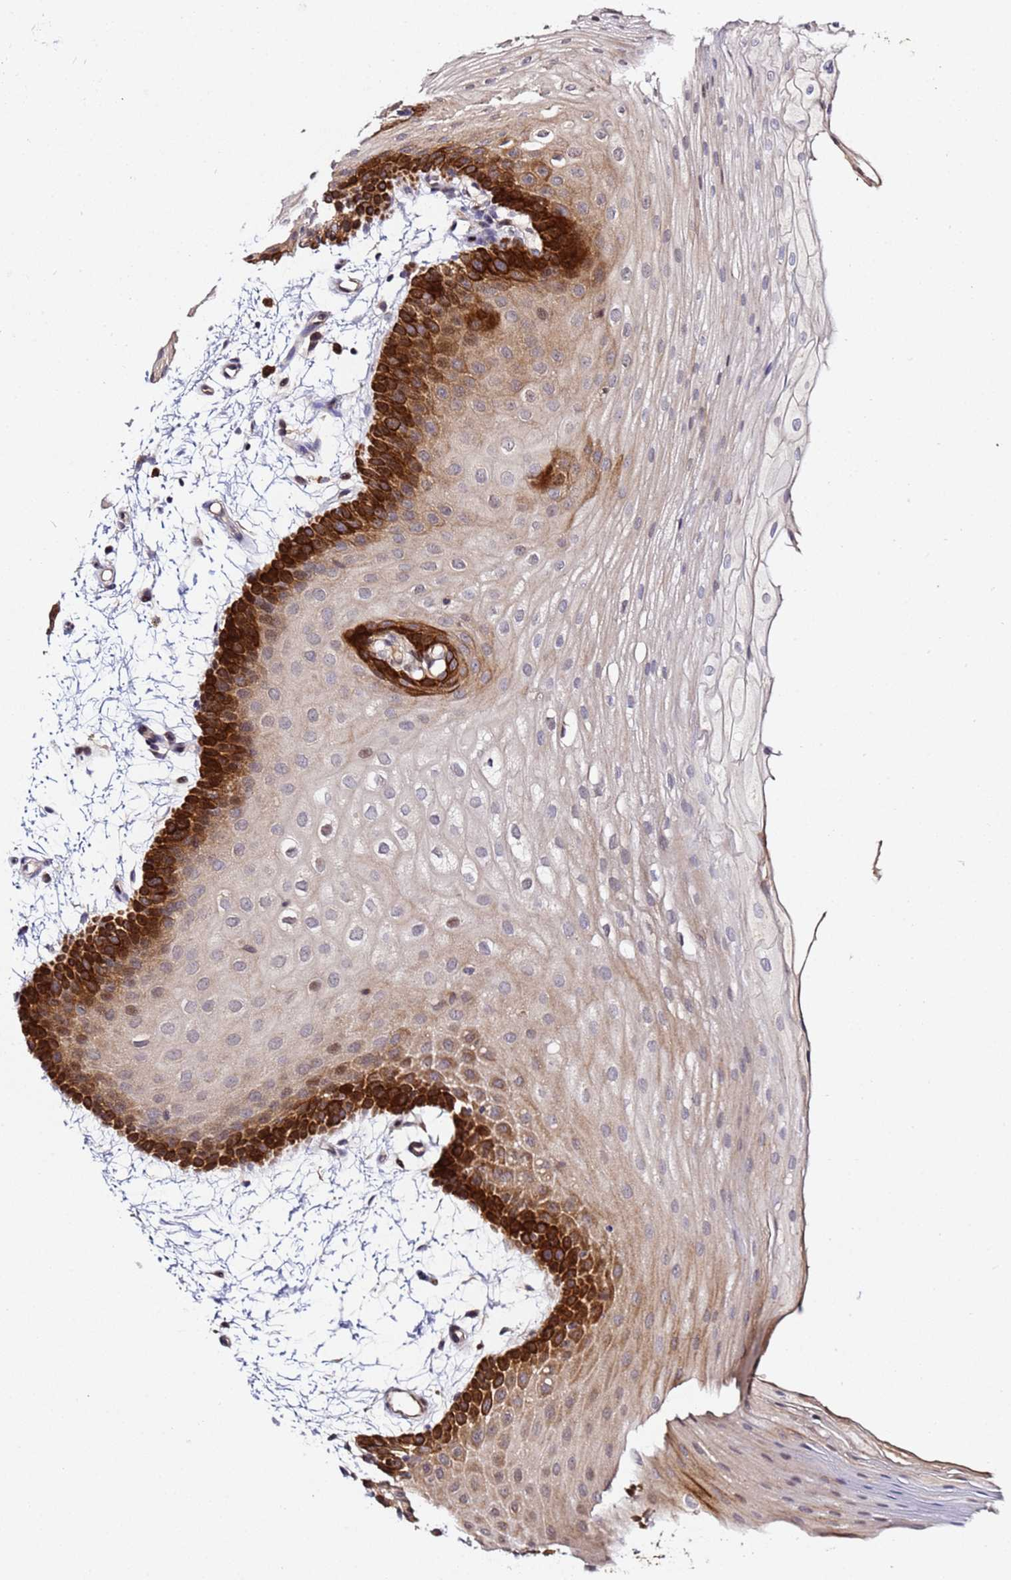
{"staining": {"intensity": "strong", "quantity": "25%-75%", "location": "cytoplasmic/membranous"}, "tissue": "oral mucosa", "cell_type": "Squamous epithelial cells", "image_type": "normal", "snomed": [{"axis": "morphology", "description": "Normal tissue, NOS"}, {"axis": "topography", "description": "Oral tissue"}], "caption": "Unremarkable oral mucosa displays strong cytoplasmic/membranous expression in approximately 25%-75% of squamous epithelial cells.", "gene": "PLXDC2", "patient": {"sex": "male", "age": 68}}